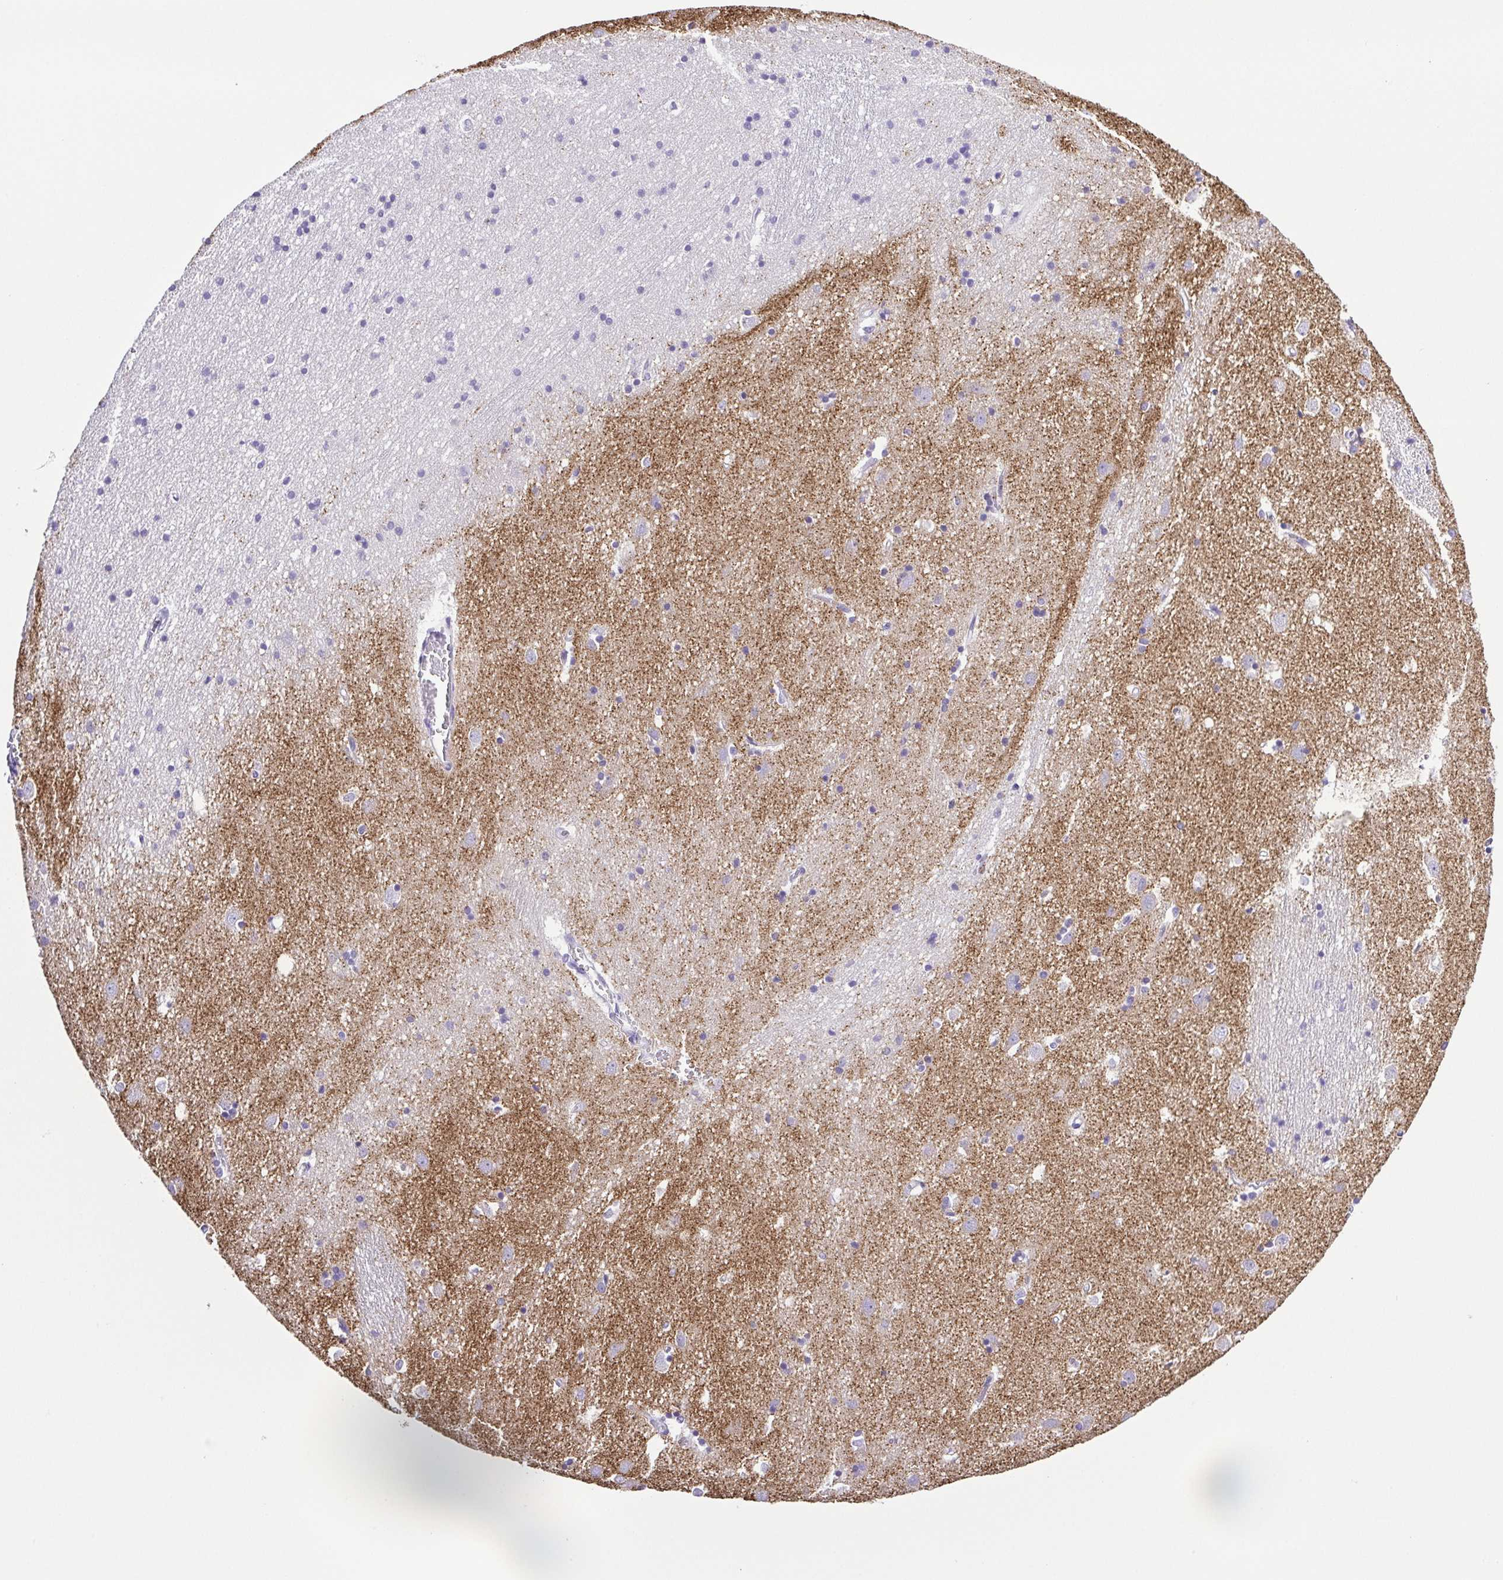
{"staining": {"intensity": "negative", "quantity": "none", "location": "none"}, "tissue": "caudate", "cell_type": "Glial cells", "image_type": "normal", "snomed": [{"axis": "morphology", "description": "Normal tissue, NOS"}, {"axis": "topography", "description": "Lateral ventricle wall"}], "caption": "Immunohistochemical staining of benign human caudate displays no significant staining in glial cells.", "gene": "SYNPR", "patient": {"sex": "male", "age": 54}}